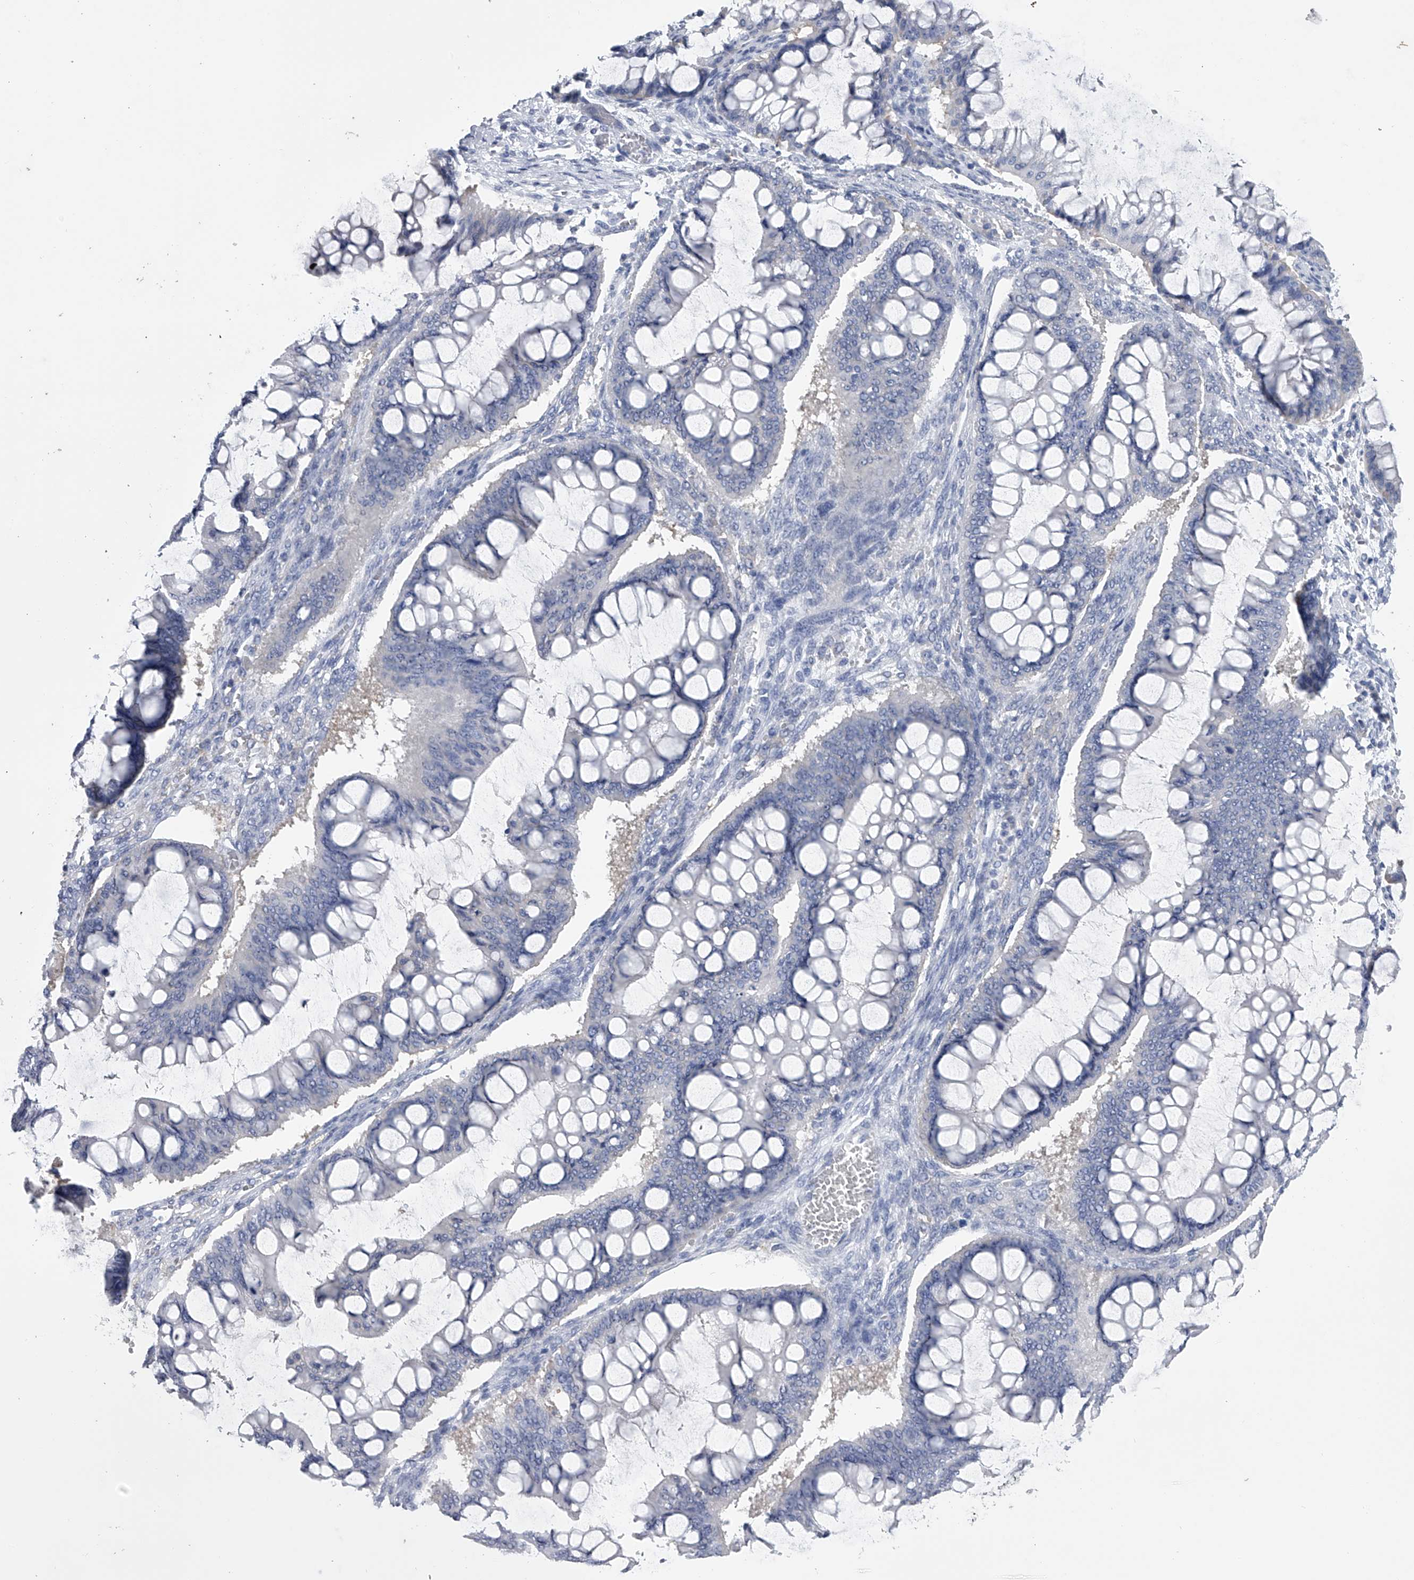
{"staining": {"intensity": "negative", "quantity": "none", "location": "none"}, "tissue": "ovarian cancer", "cell_type": "Tumor cells", "image_type": "cancer", "snomed": [{"axis": "morphology", "description": "Cystadenocarcinoma, mucinous, NOS"}, {"axis": "topography", "description": "Ovary"}], "caption": "This is an immunohistochemistry (IHC) photomicrograph of ovarian cancer. There is no expression in tumor cells.", "gene": "TASP1", "patient": {"sex": "female", "age": 73}}